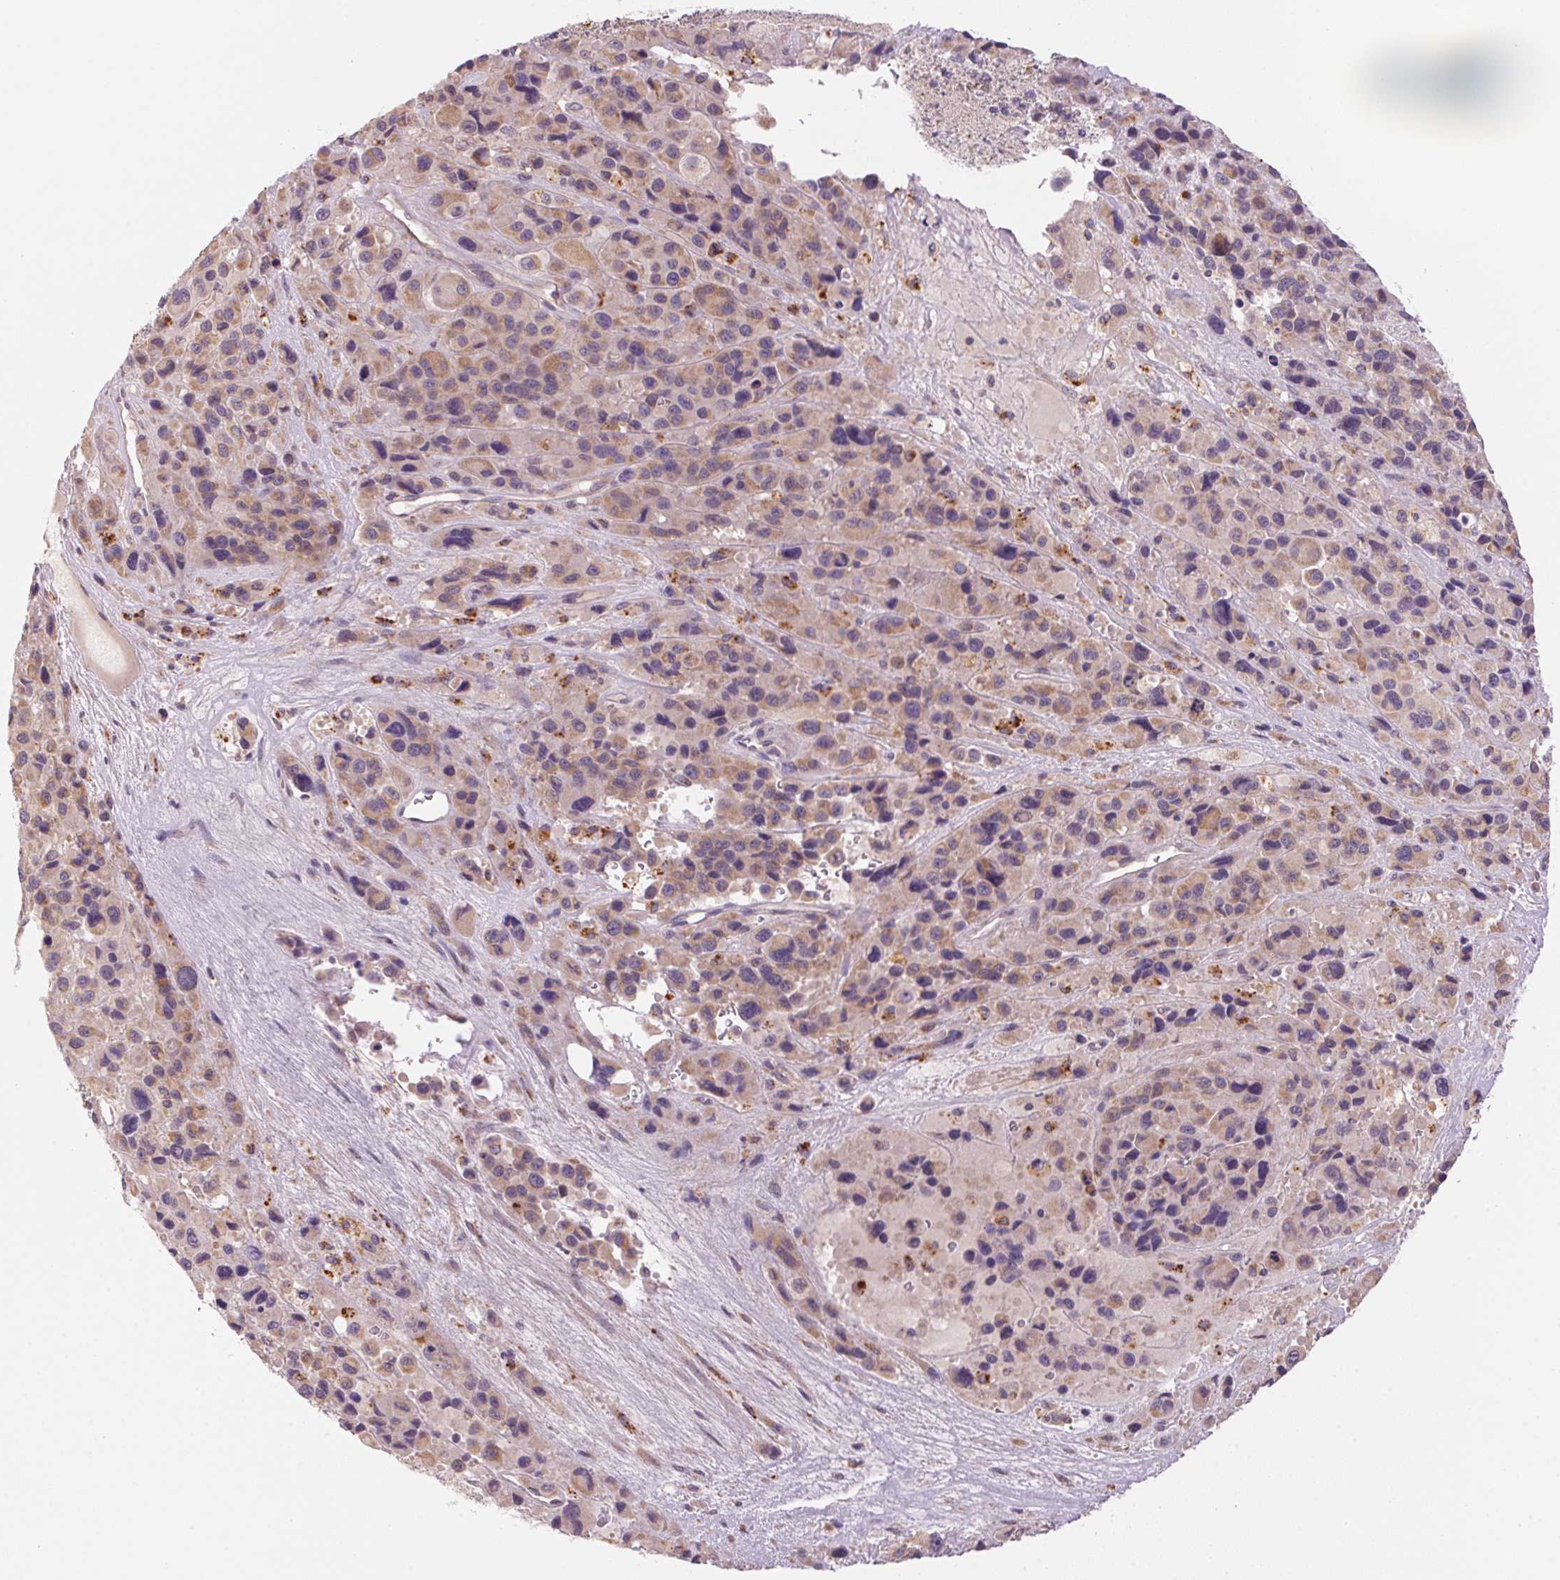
{"staining": {"intensity": "weak", "quantity": "25%-75%", "location": "cytoplasmic/membranous"}, "tissue": "melanoma", "cell_type": "Tumor cells", "image_type": "cancer", "snomed": [{"axis": "morphology", "description": "Malignant melanoma, Metastatic site"}, {"axis": "topography", "description": "Lymph node"}], "caption": "Protein analysis of malignant melanoma (metastatic site) tissue reveals weak cytoplasmic/membranous staining in about 25%-75% of tumor cells.", "gene": "ADH5", "patient": {"sex": "female", "age": 65}}